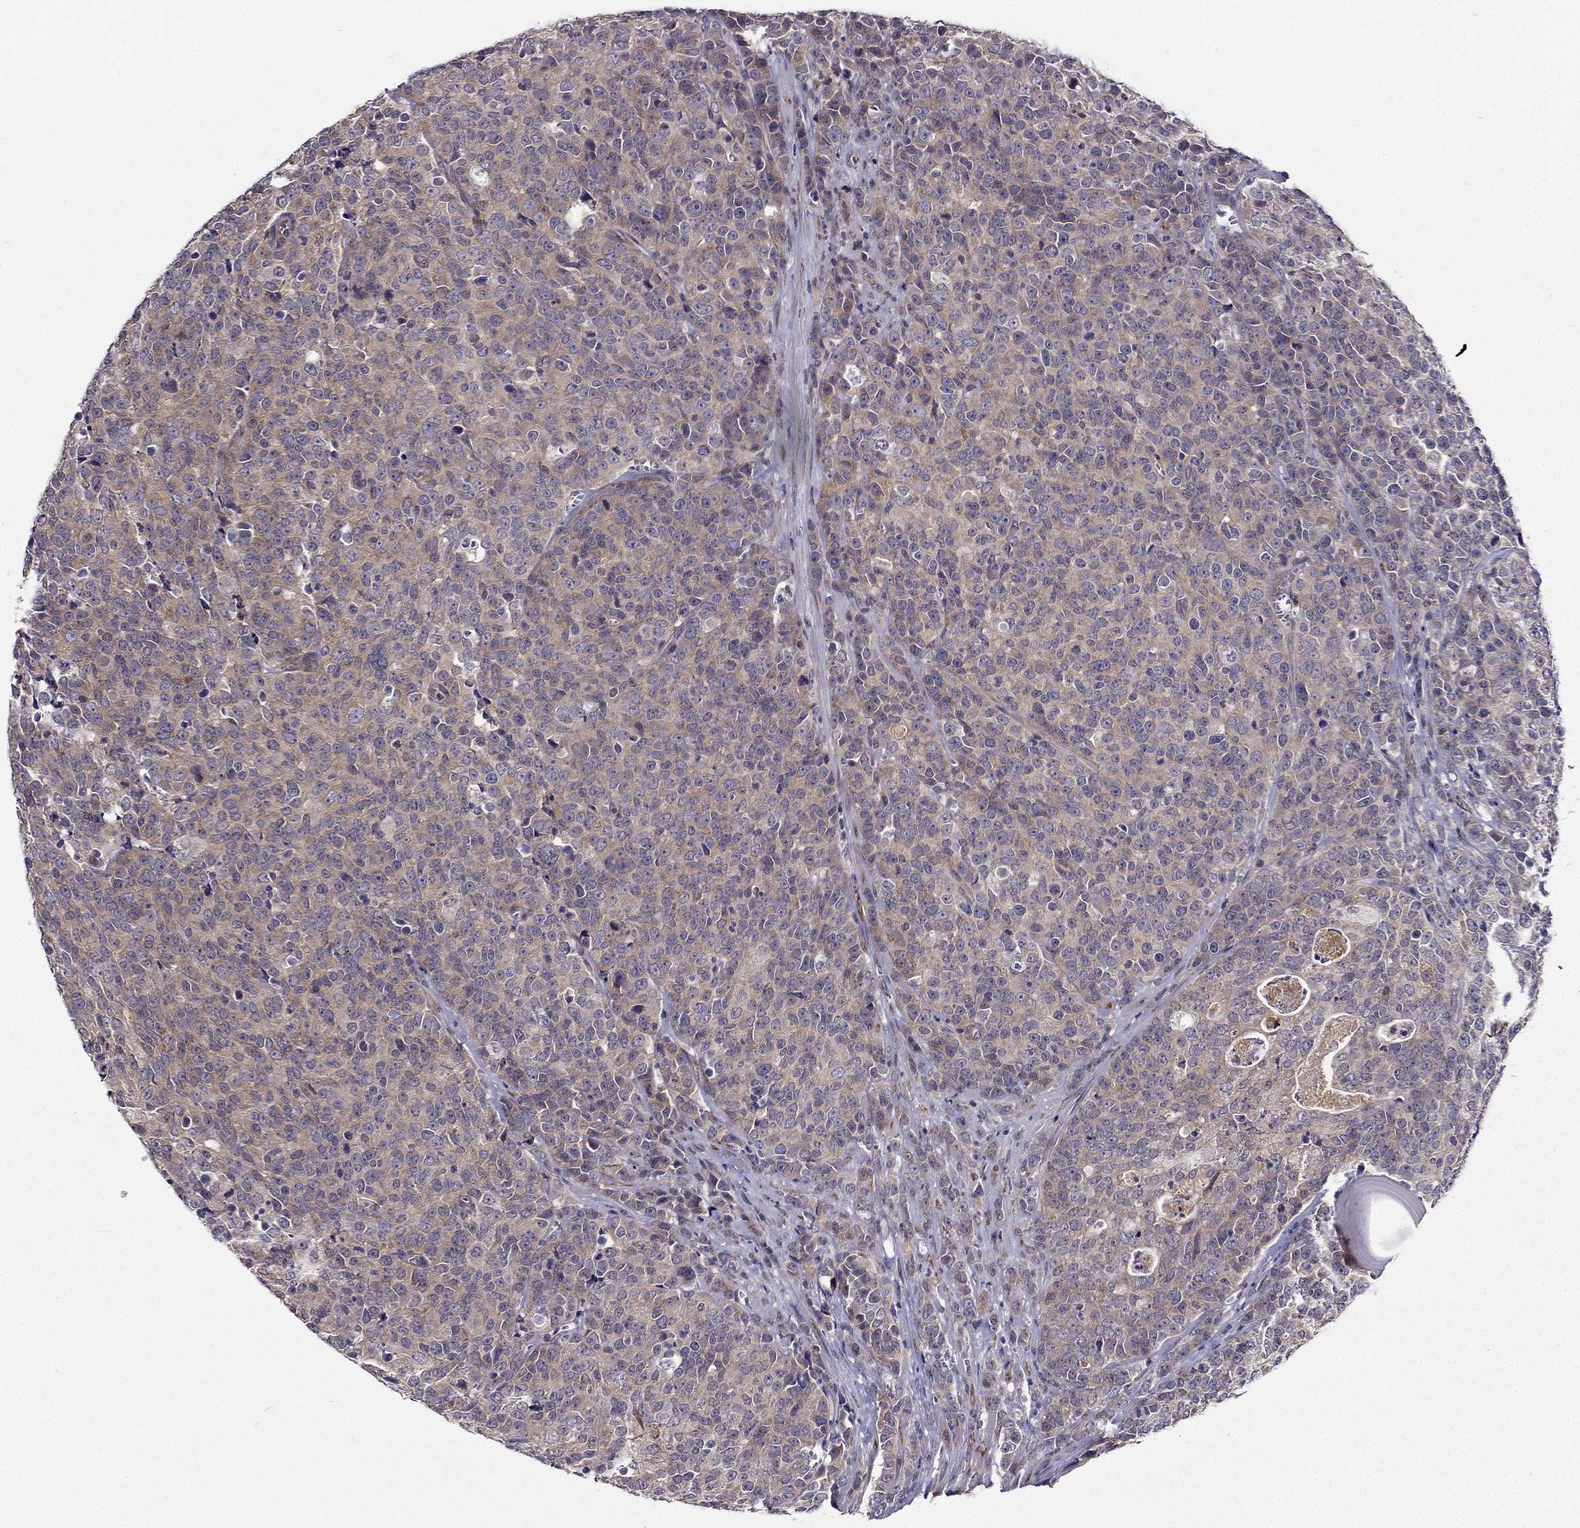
{"staining": {"intensity": "weak", "quantity": "<25%", "location": "cytoplasmic/membranous"}, "tissue": "prostate cancer", "cell_type": "Tumor cells", "image_type": "cancer", "snomed": [{"axis": "morphology", "description": "Adenocarcinoma, NOS"}, {"axis": "topography", "description": "Prostate"}], "caption": "Human prostate adenocarcinoma stained for a protein using immunohistochemistry (IHC) reveals no expression in tumor cells.", "gene": "ARHGEF28", "patient": {"sex": "male", "age": 67}}